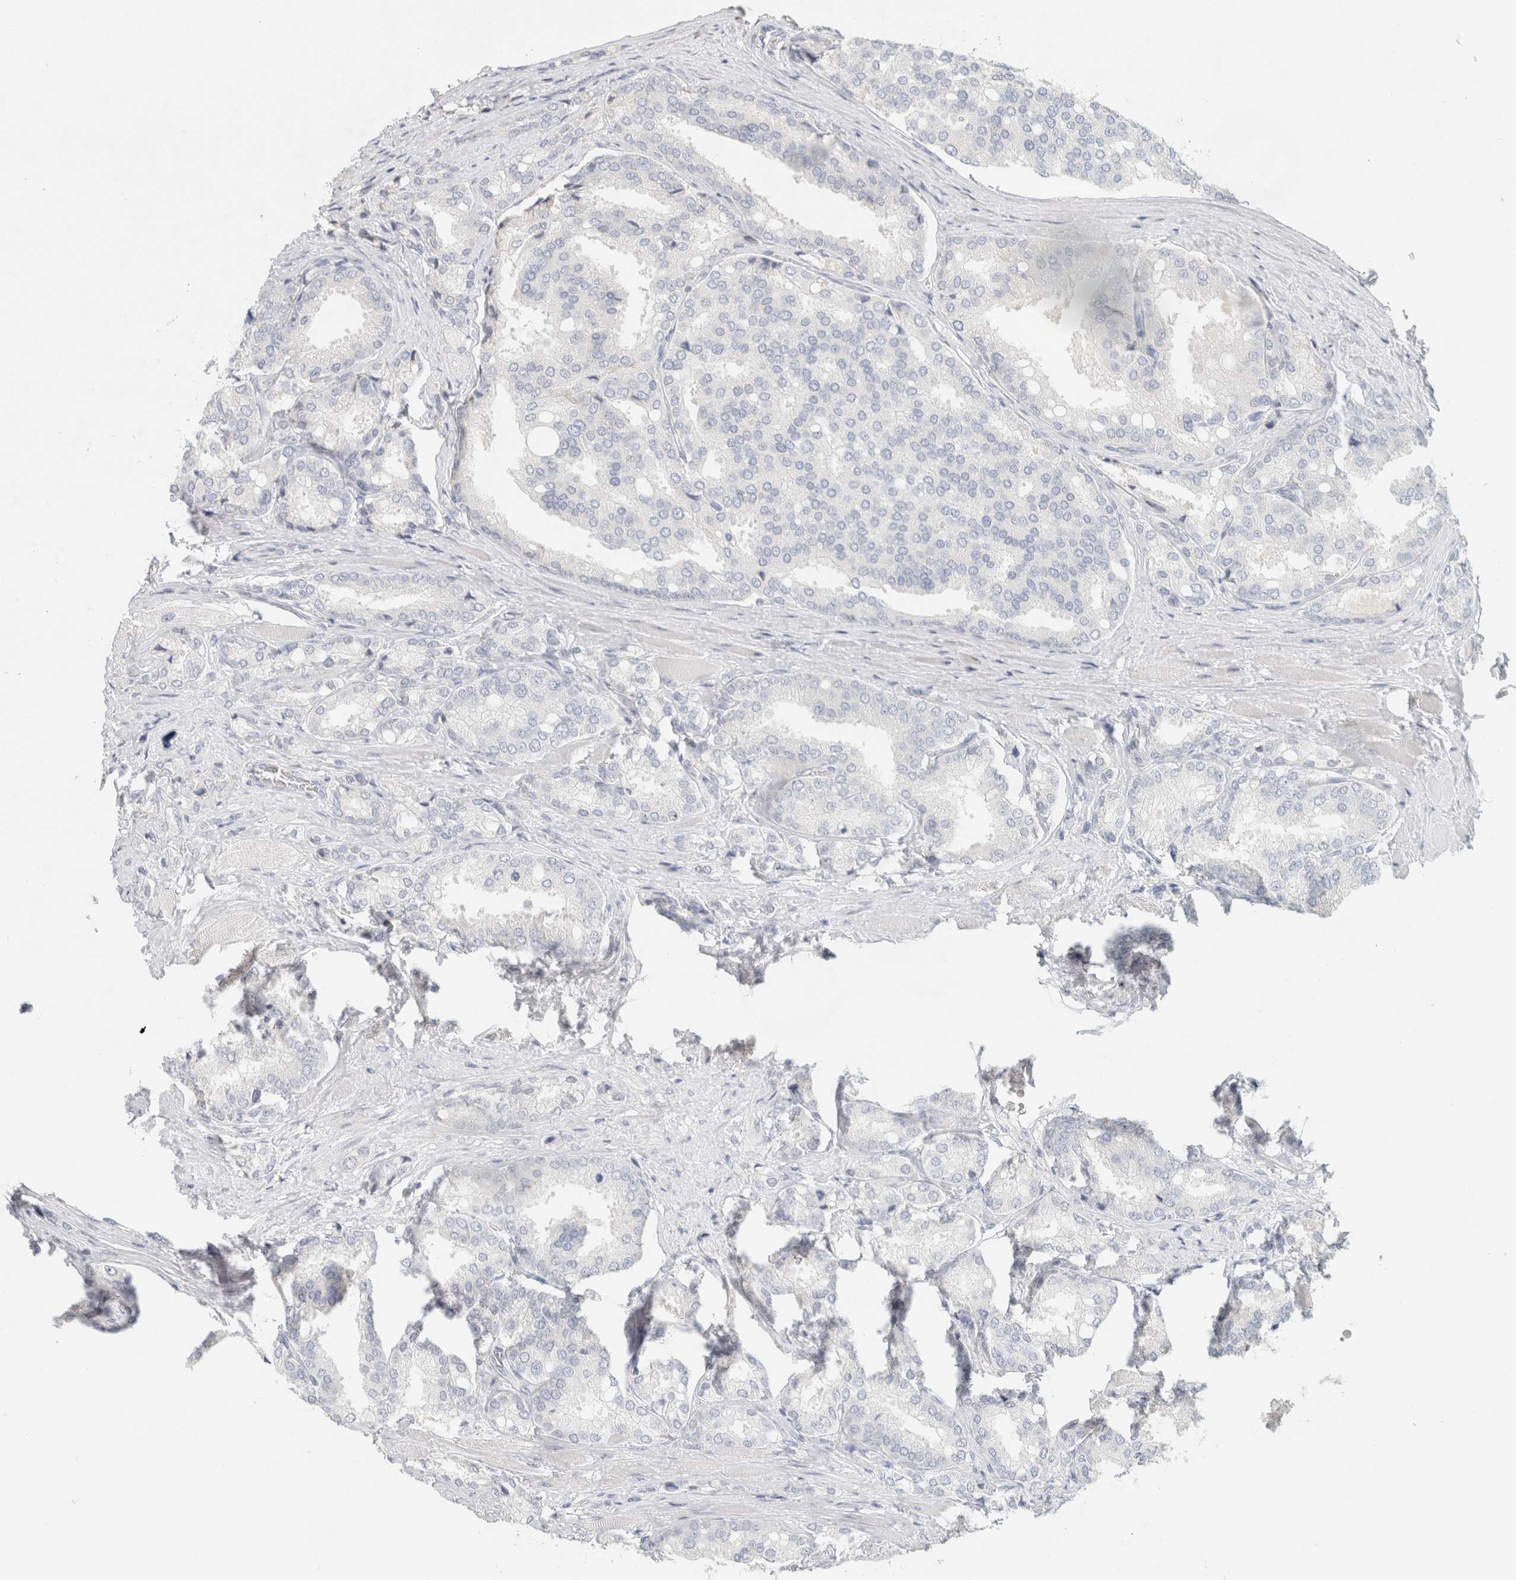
{"staining": {"intensity": "negative", "quantity": "none", "location": "none"}, "tissue": "prostate cancer", "cell_type": "Tumor cells", "image_type": "cancer", "snomed": [{"axis": "morphology", "description": "Adenocarcinoma, High grade"}, {"axis": "topography", "description": "Prostate"}], "caption": "This is a photomicrograph of IHC staining of prostate adenocarcinoma (high-grade), which shows no positivity in tumor cells.", "gene": "NEFM", "patient": {"sex": "male", "age": 50}}